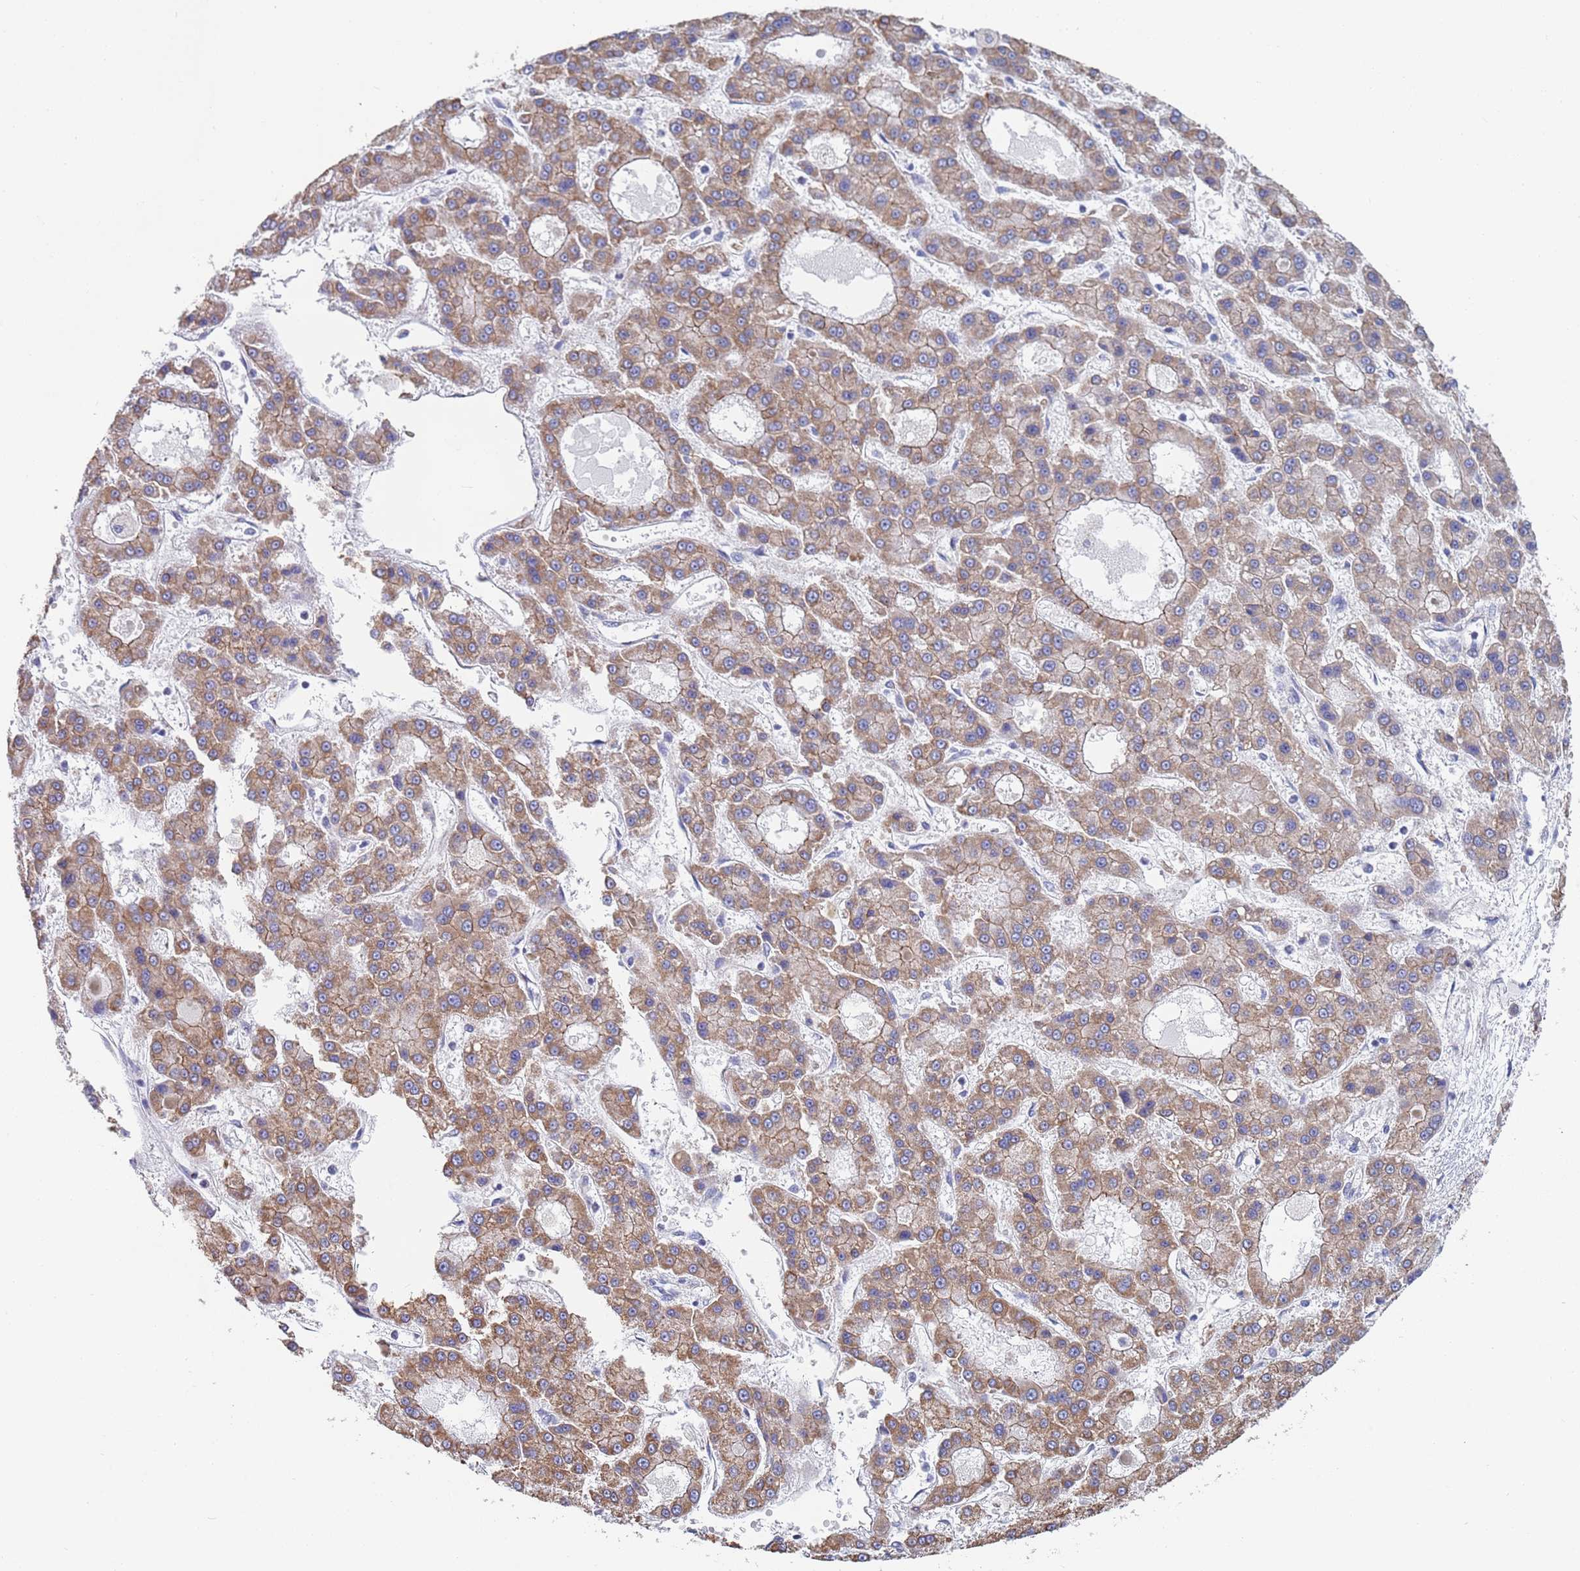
{"staining": {"intensity": "moderate", "quantity": ">75%", "location": "cytoplasmic/membranous"}, "tissue": "liver cancer", "cell_type": "Tumor cells", "image_type": "cancer", "snomed": [{"axis": "morphology", "description": "Carcinoma, Hepatocellular, NOS"}, {"axis": "topography", "description": "Liver"}], "caption": "Liver cancer (hepatocellular carcinoma) tissue exhibits moderate cytoplasmic/membranous expression in approximately >75% of tumor cells, visualized by immunohistochemistry. (Brightfield microscopy of DAB IHC at high magnification).", "gene": "PWWP3A", "patient": {"sex": "male", "age": 70}}